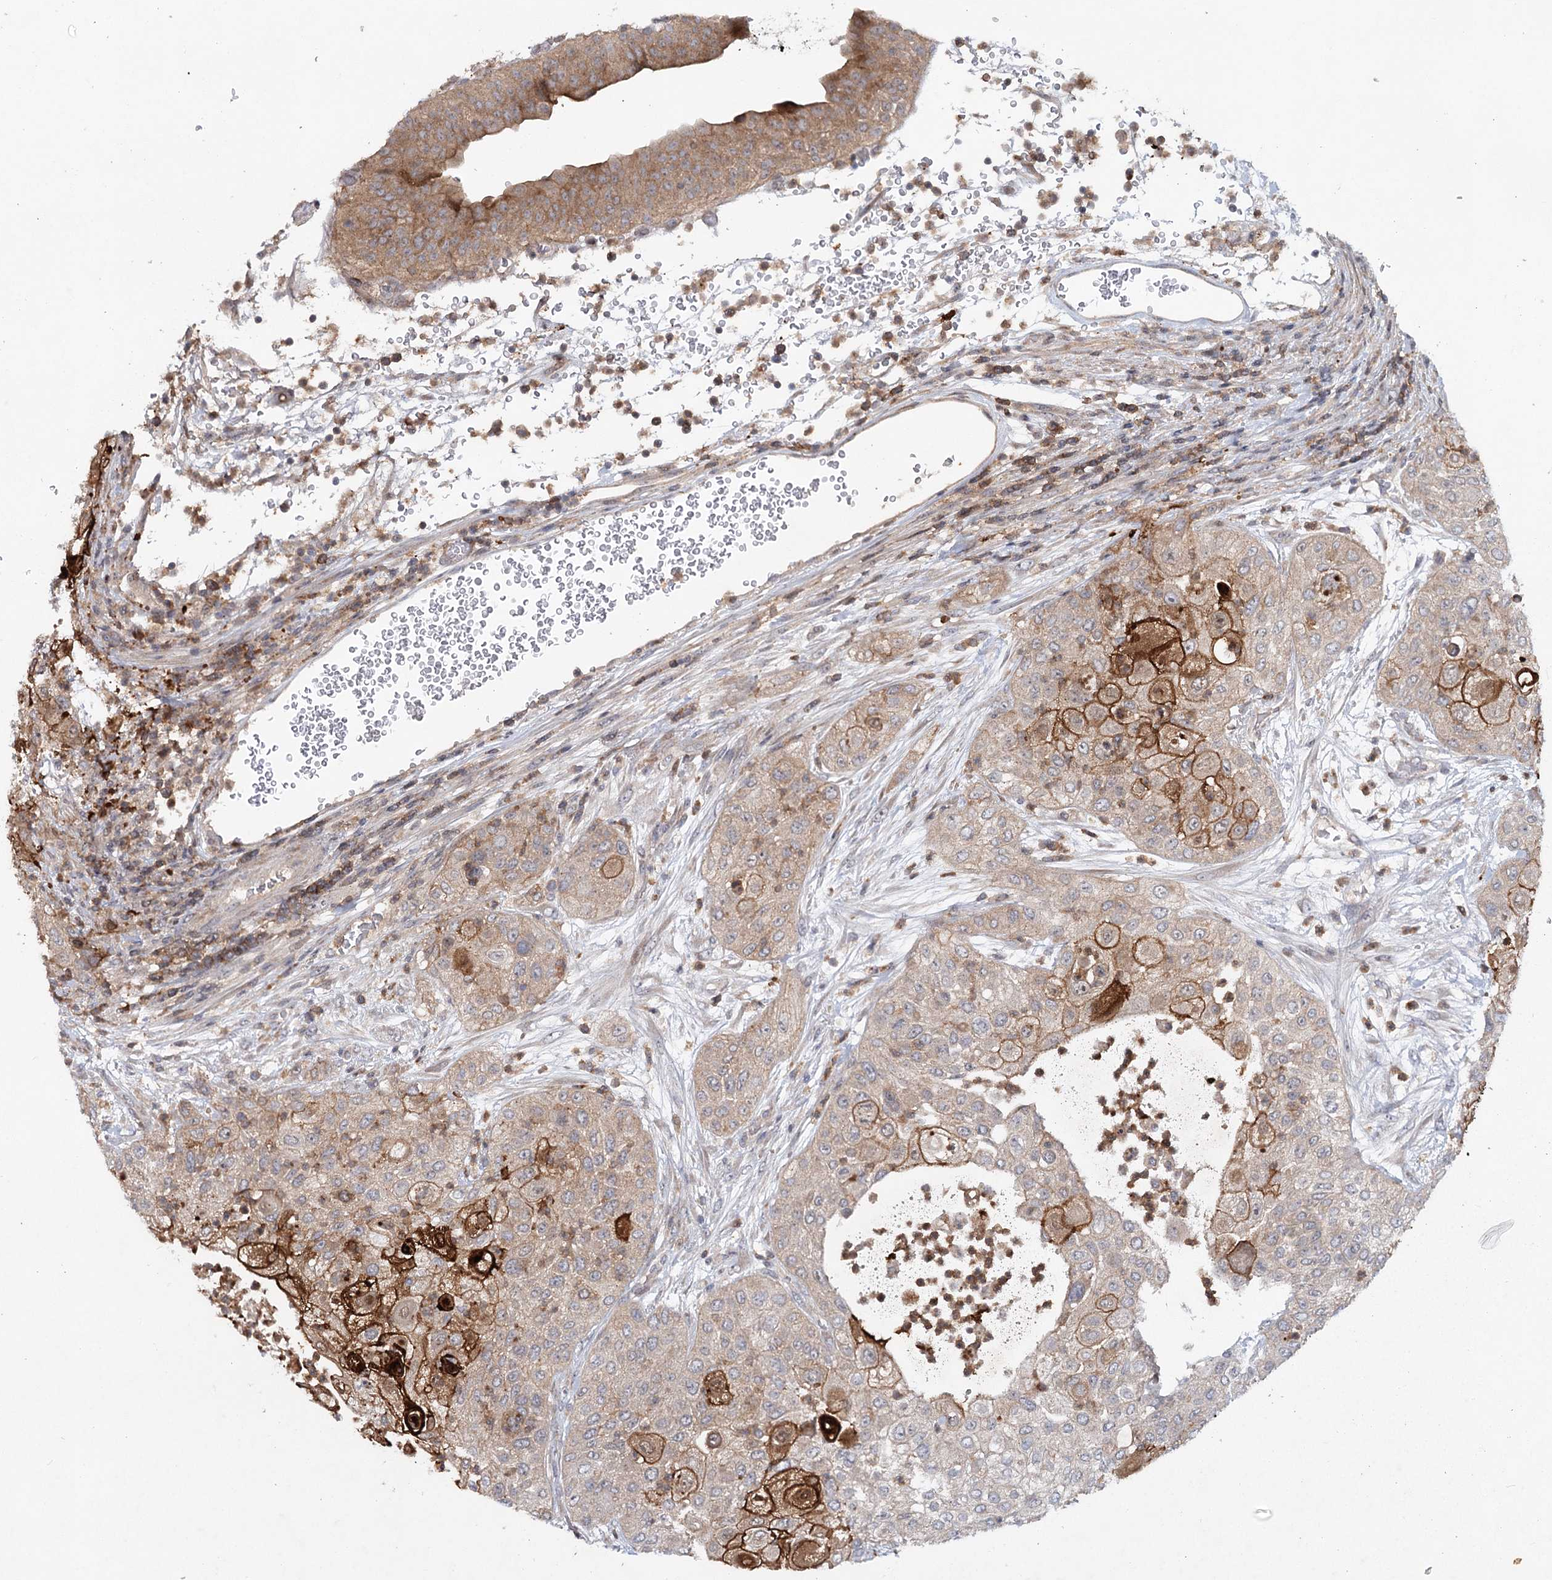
{"staining": {"intensity": "strong", "quantity": "<25%", "location": "cytoplasmic/membranous"}, "tissue": "urothelial cancer", "cell_type": "Tumor cells", "image_type": "cancer", "snomed": [{"axis": "morphology", "description": "Urothelial carcinoma, High grade"}, {"axis": "topography", "description": "Urinary bladder"}], "caption": "Strong cytoplasmic/membranous staining for a protein is identified in about <25% of tumor cells of urothelial cancer using immunohistochemistry.", "gene": "MAP3K13", "patient": {"sex": "female", "age": 79}}